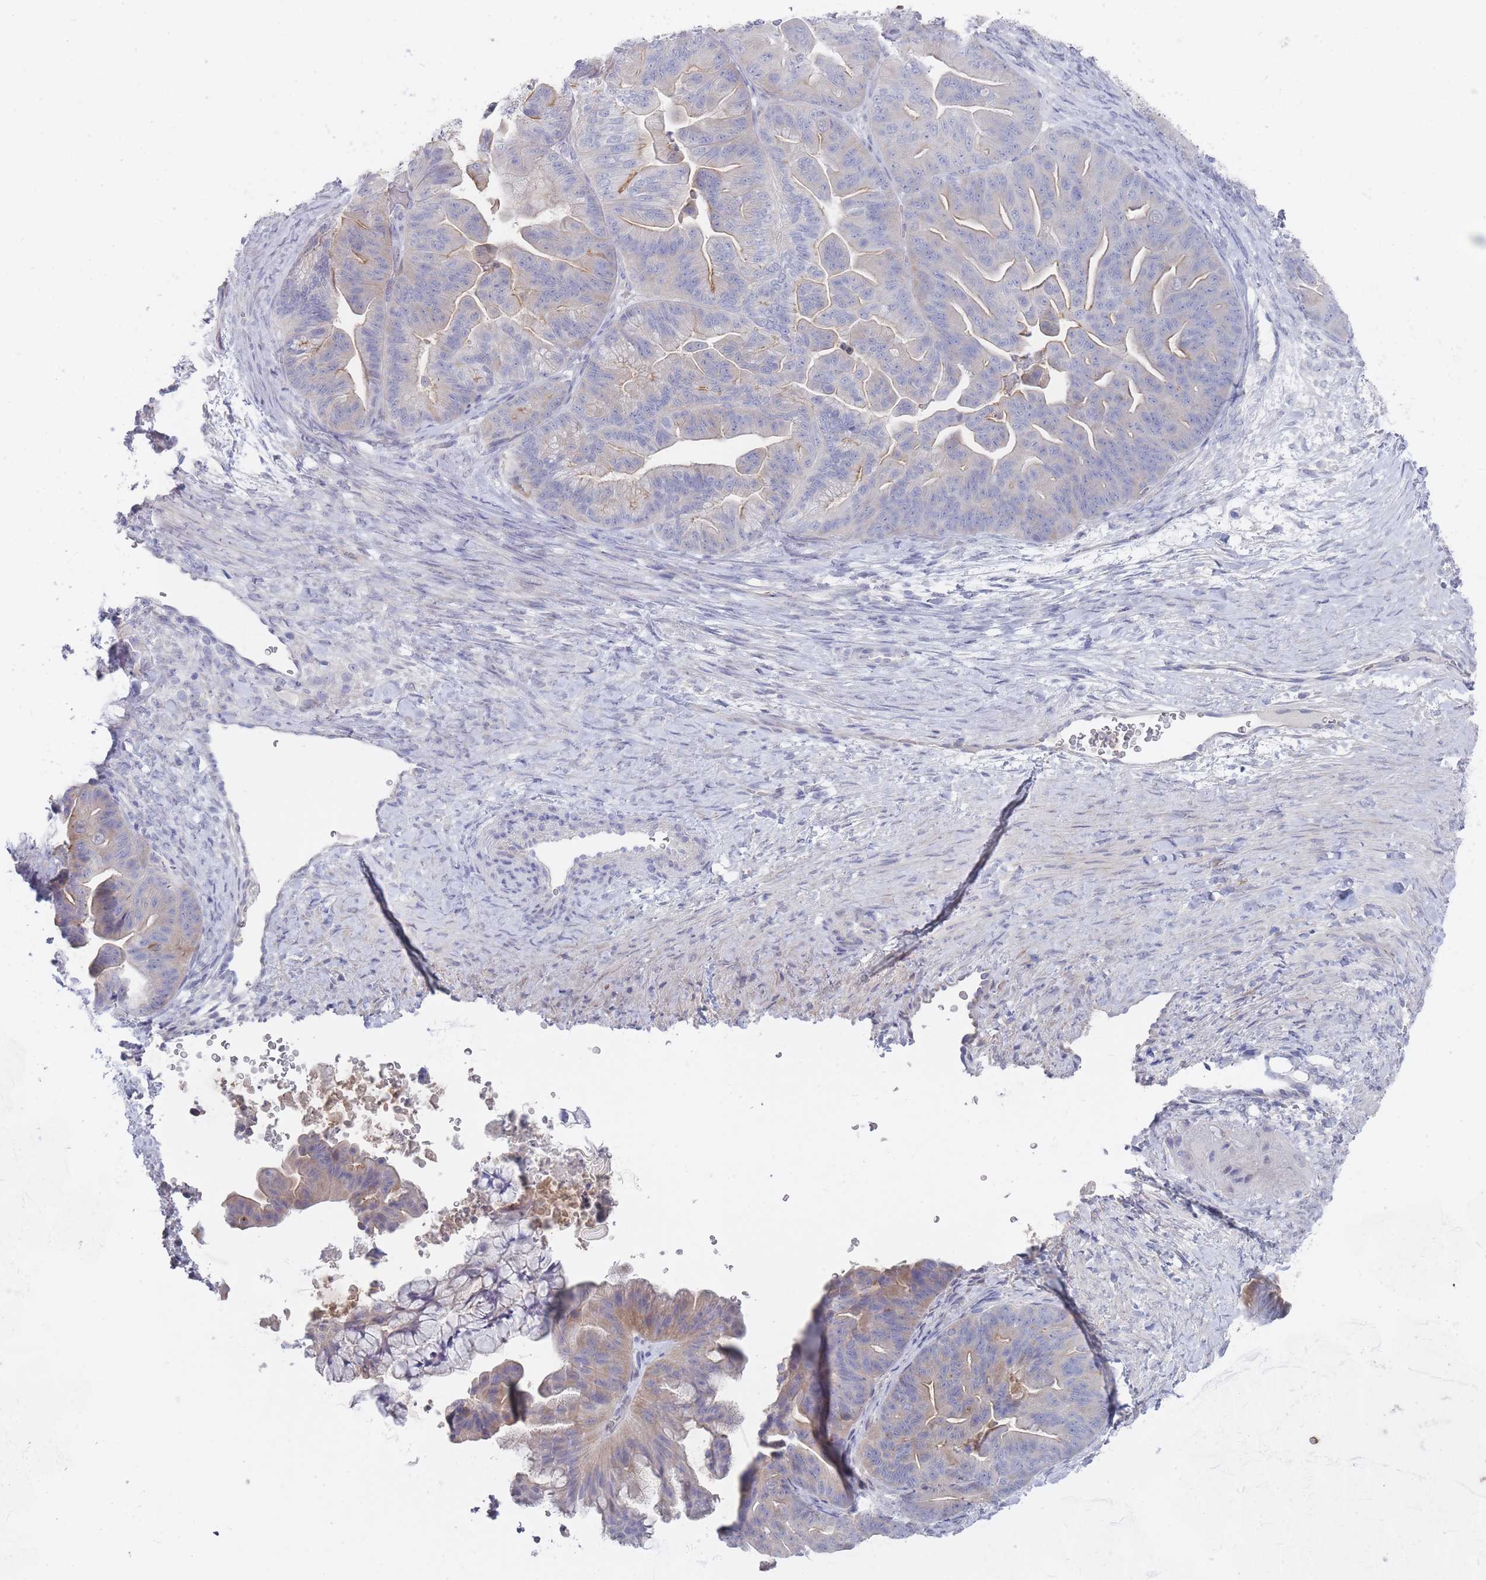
{"staining": {"intensity": "weak", "quantity": "<25%", "location": "cytoplasmic/membranous"}, "tissue": "ovarian cancer", "cell_type": "Tumor cells", "image_type": "cancer", "snomed": [{"axis": "morphology", "description": "Cystadenocarcinoma, mucinous, NOS"}, {"axis": "topography", "description": "Ovary"}], "caption": "Immunohistochemical staining of human ovarian cancer (mucinous cystadenocarcinoma) demonstrates no significant expression in tumor cells.", "gene": "PIGU", "patient": {"sex": "female", "age": 67}}